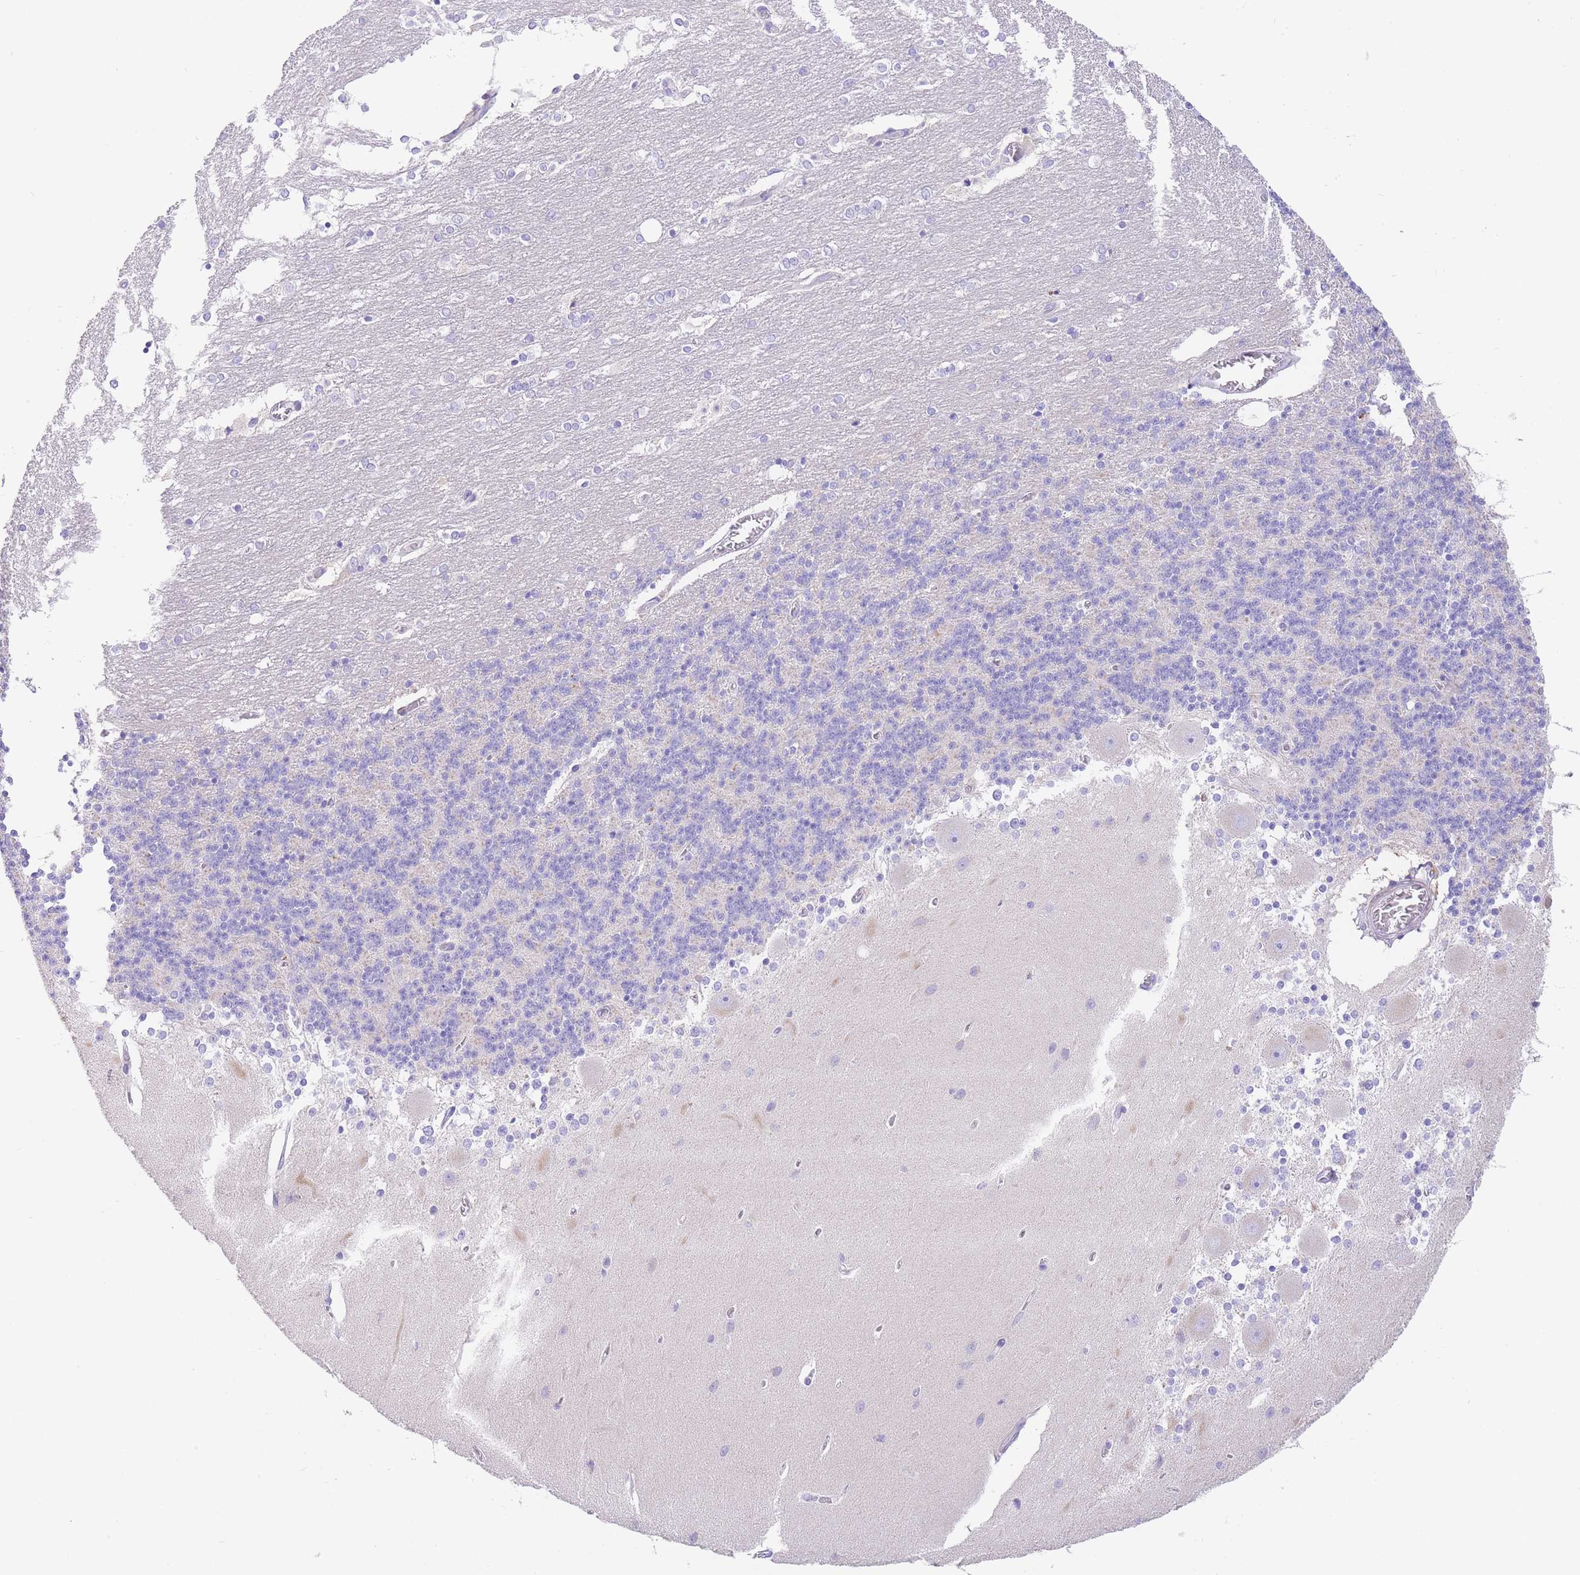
{"staining": {"intensity": "negative", "quantity": "none", "location": "none"}, "tissue": "cerebellum", "cell_type": "Cells in granular layer", "image_type": "normal", "snomed": [{"axis": "morphology", "description": "Normal tissue, NOS"}, {"axis": "topography", "description": "Cerebellum"}], "caption": "Immunohistochemistry image of benign cerebellum stained for a protein (brown), which shows no positivity in cells in granular layer. Nuclei are stained in blue.", "gene": "QTRT1", "patient": {"sex": "female", "age": 54}}